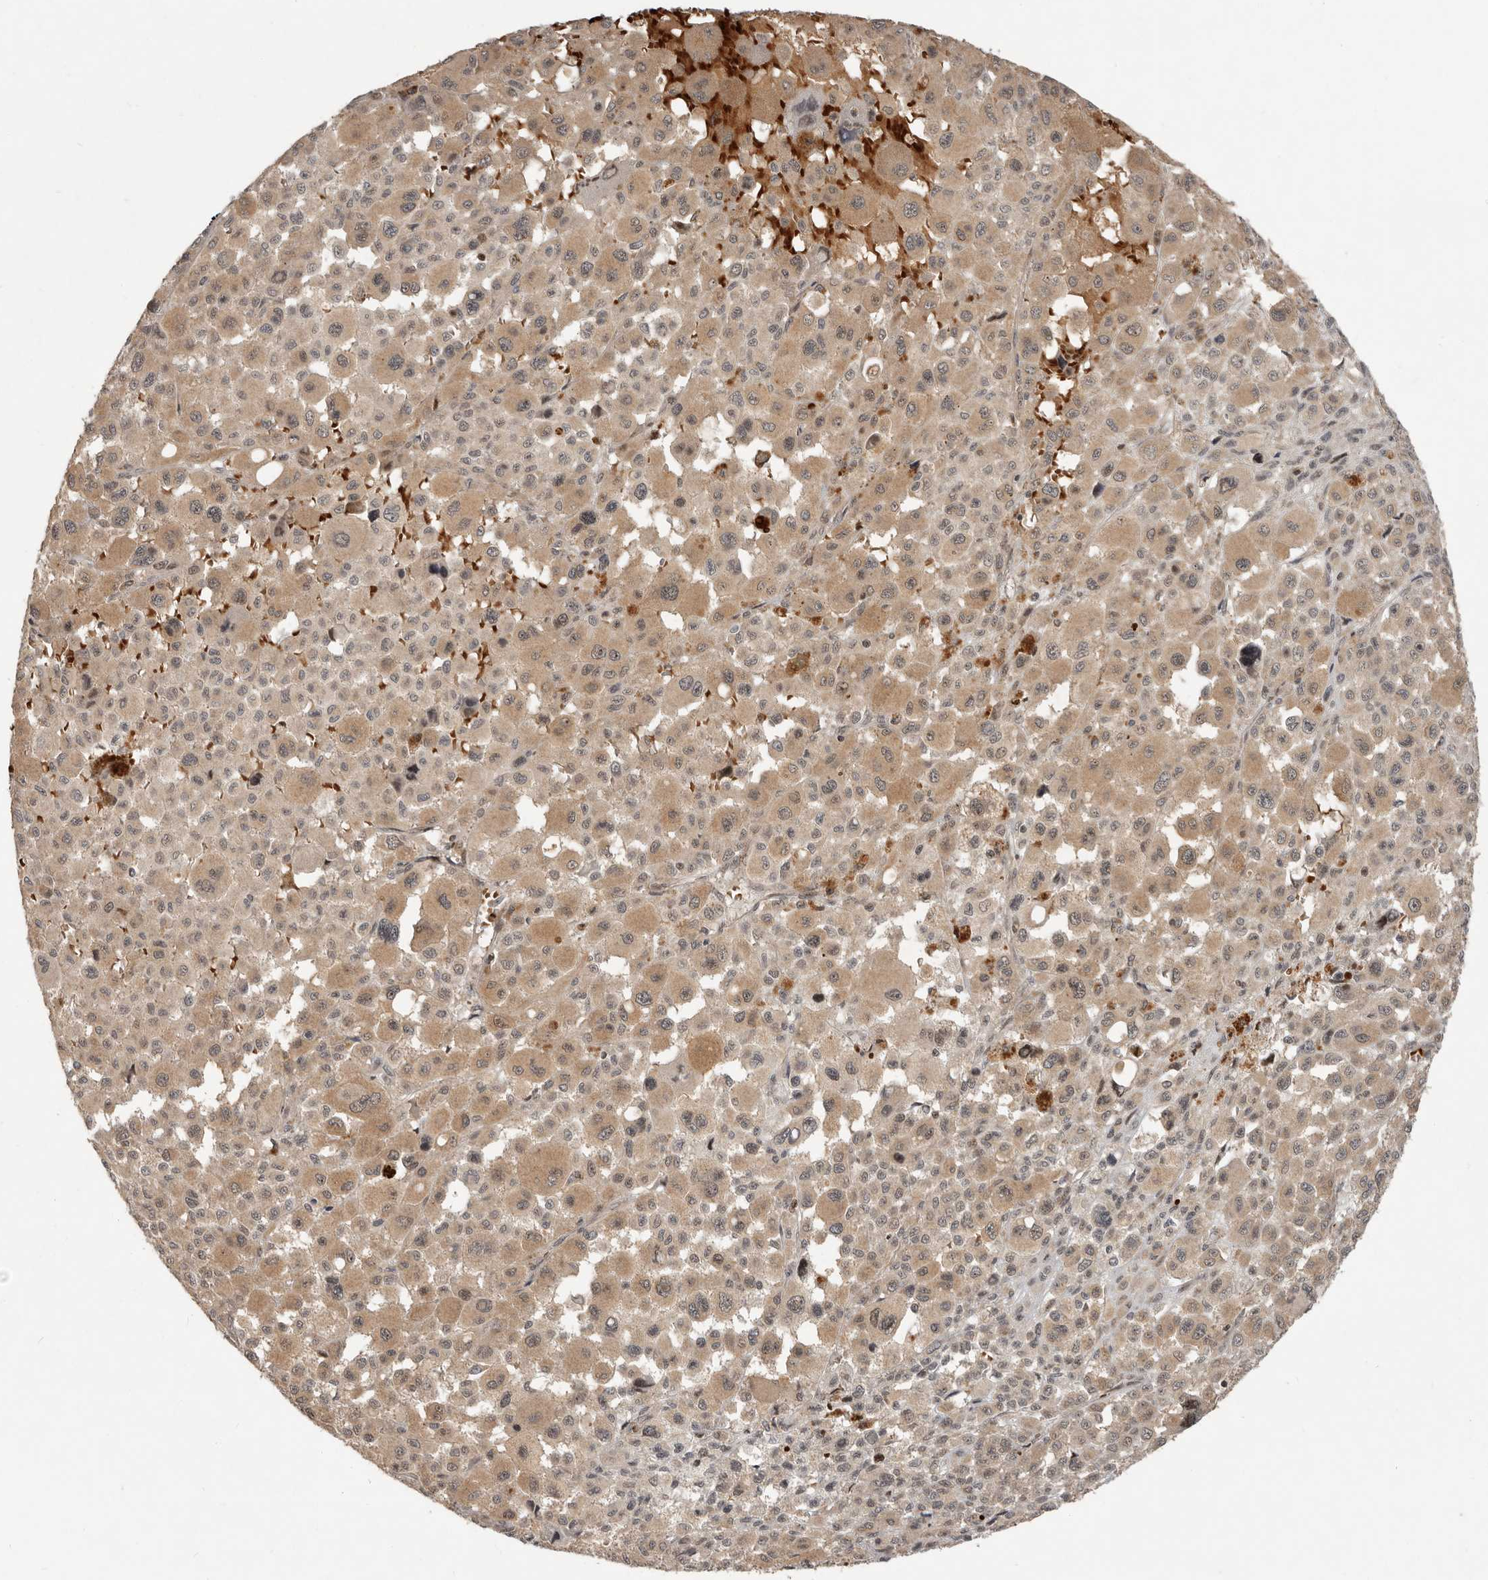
{"staining": {"intensity": "moderate", "quantity": ">75%", "location": "cytoplasmic/membranous"}, "tissue": "melanoma", "cell_type": "Tumor cells", "image_type": "cancer", "snomed": [{"axis": "morphology", "description": "Malignant melanoma, Metastatic site"}, {"axis": "topography", "description": "Skin"}], "caption": "Melanoma stained for a protein (brown) shows moderate cytoplasmic/membranous positive positivity in about >75% of tumor cells.", "gene": "RABIF", "patient": {"sex": "female", "age": 74}}